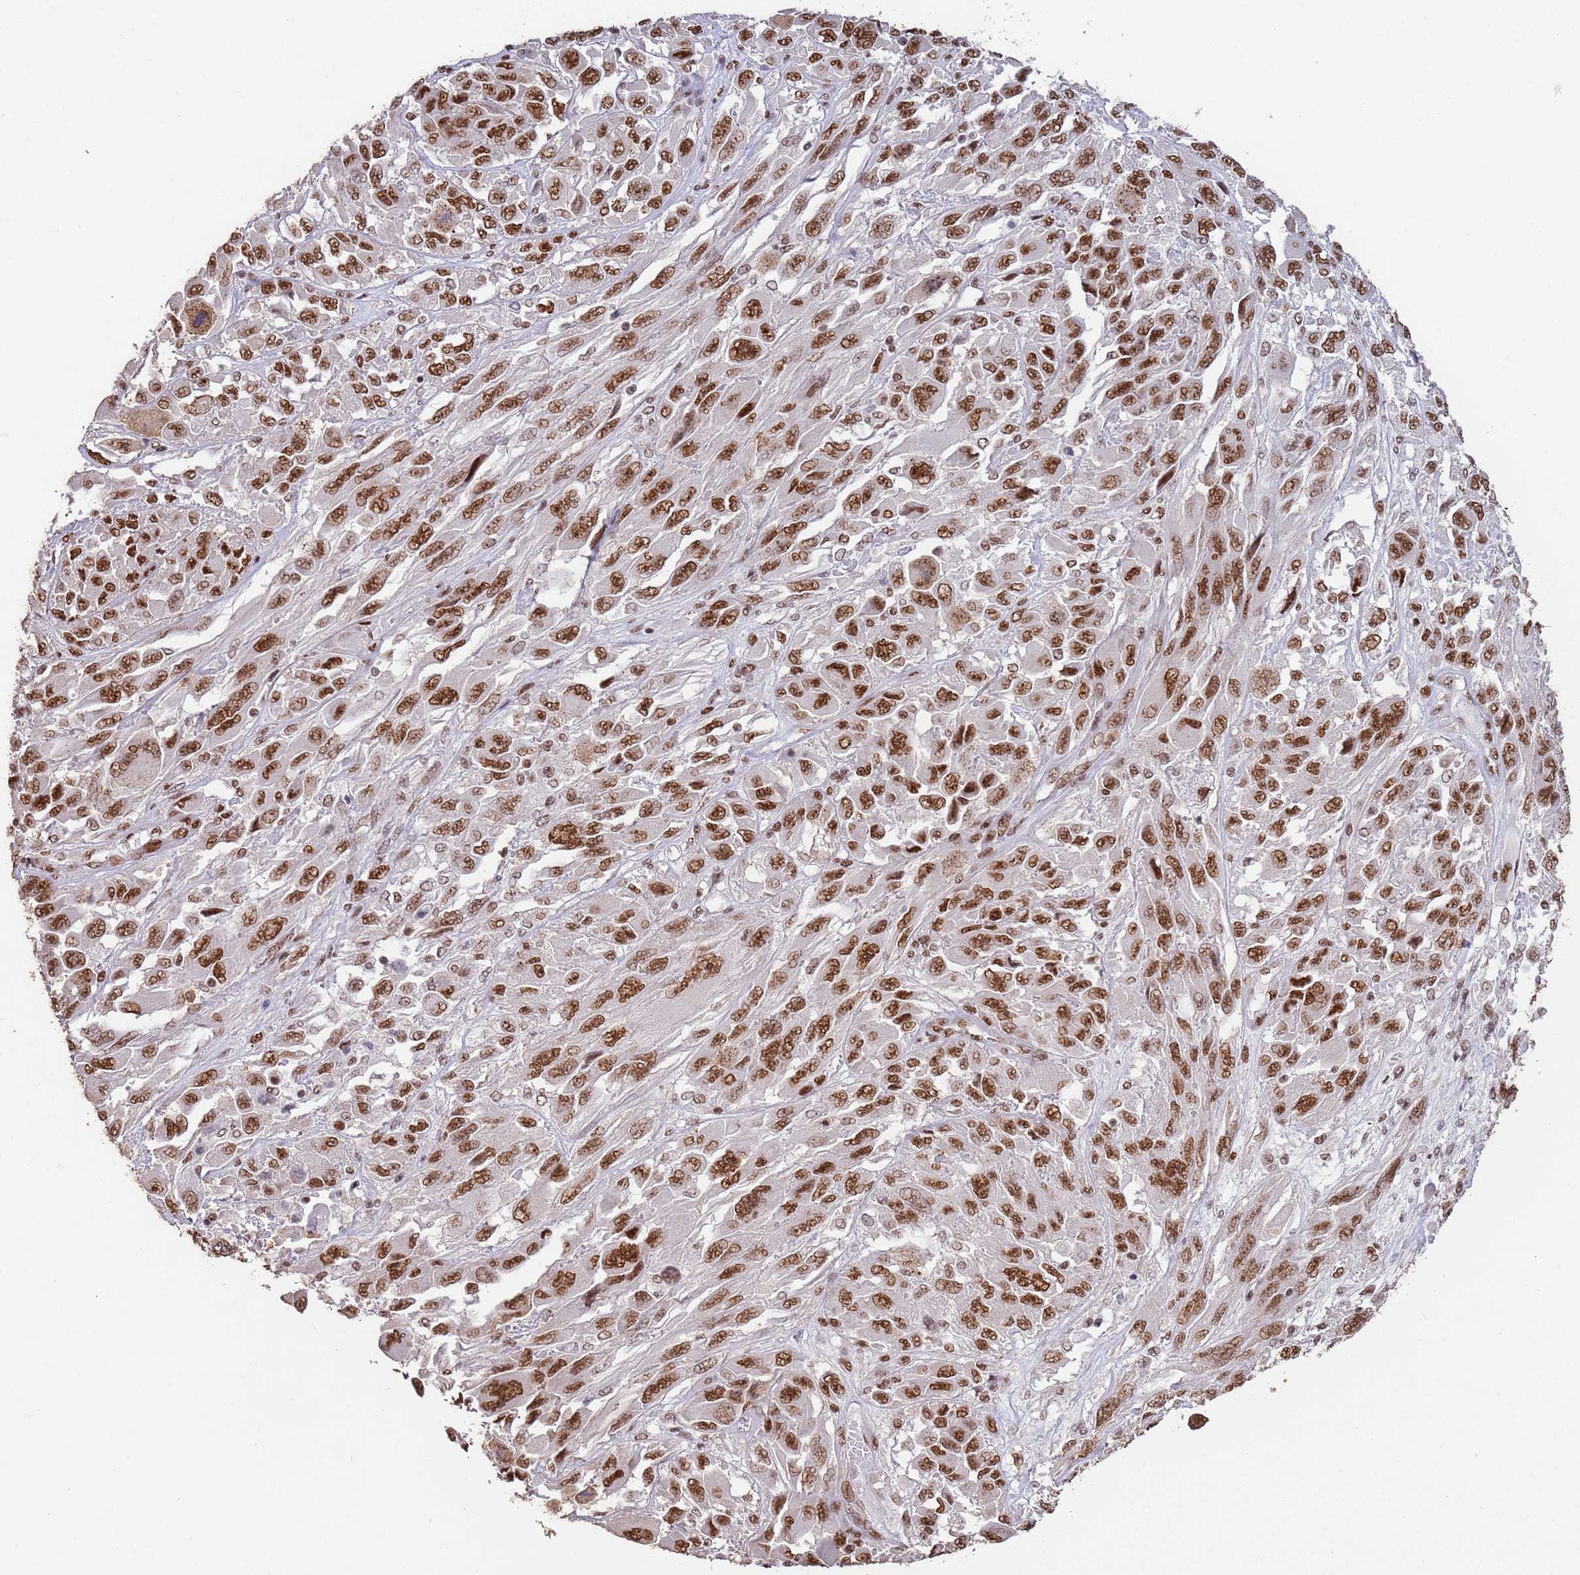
{"staining": {"intensity": "moderate", "quantity": ">75%", "location": "nuclear"}, "tissue": "melanoma", "cell_type": "Tumor cells", "image_type": "cancer", "snomed": [{"axis": "morphology", "description": "Malignant melanoma, NOS"}, {"axis": "topography", "description": "Skin"}], "caption": "Protein analysis of malignant melanoma tissue displays moderate nuclear staining in about >75% of tumor cells. The staining was performed using DAB (3,3'-diaminobenzidine) to visualize the protein expression in brown, while the nuclei were stained in blue with hematoxylin (Magnification: 20x).", "gene": "ESF1", "patient": {"sex": "female", "age": 91}}